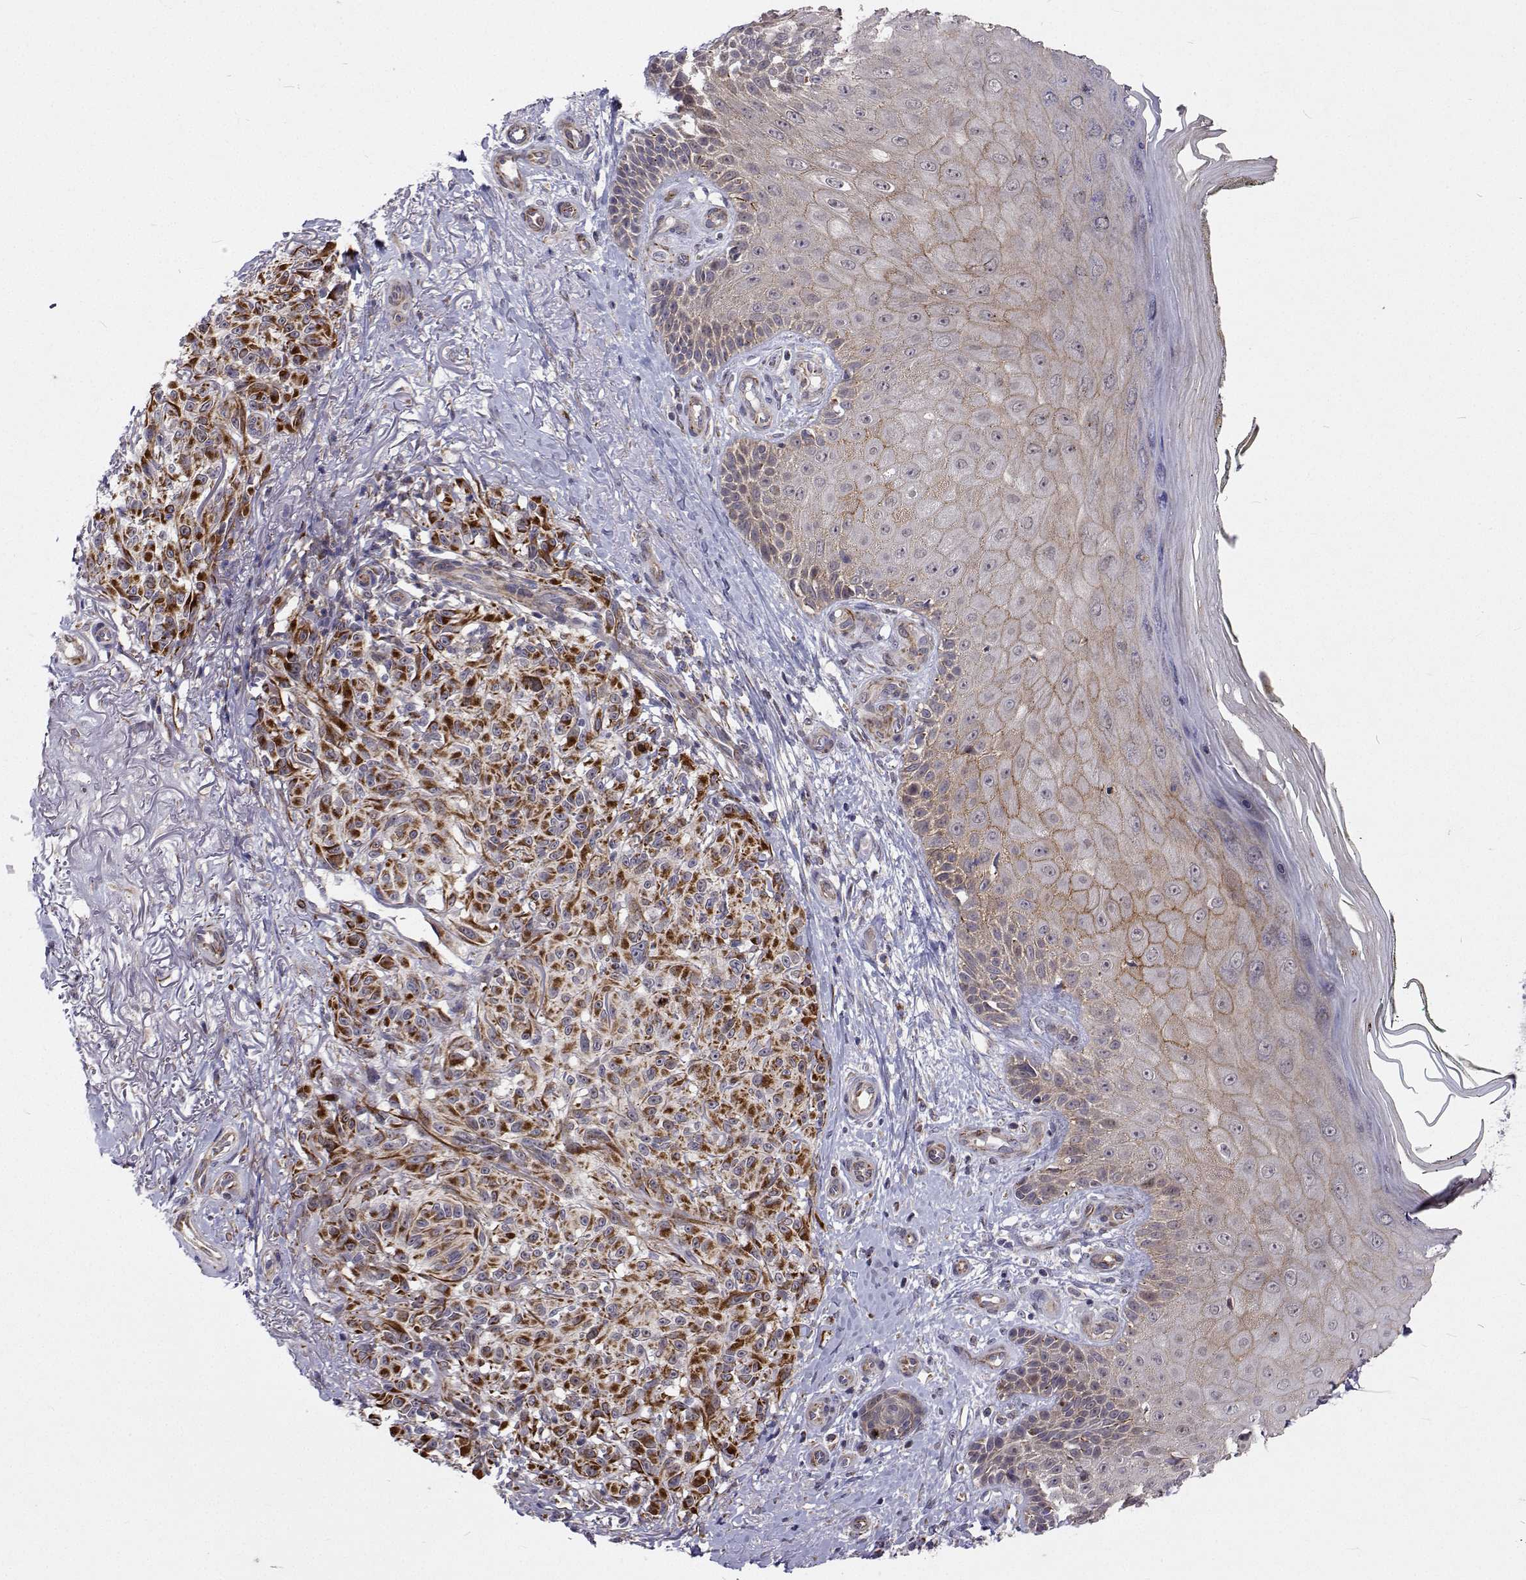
{"staining": {"intensity": "strong", "quantity": ">75%", "location": "cytoplasmic/membranous"}, "tissue": "melanoma", "cell_type": "Tumor cells", "image_type": "cancer", "snomed": [{"axis": "morphology", "description": "Malignant melanoma, NOS"}, {"axis": "topography", "description": "Skin"}], "caption": "Melanoma was stained to show a protein in brown. There is high levels of strong cytoplasmic/membranous staining in about >75% of tumor cells.", "gene": "DHTKD1", "patient": {"sex": "female", "age": 85}}